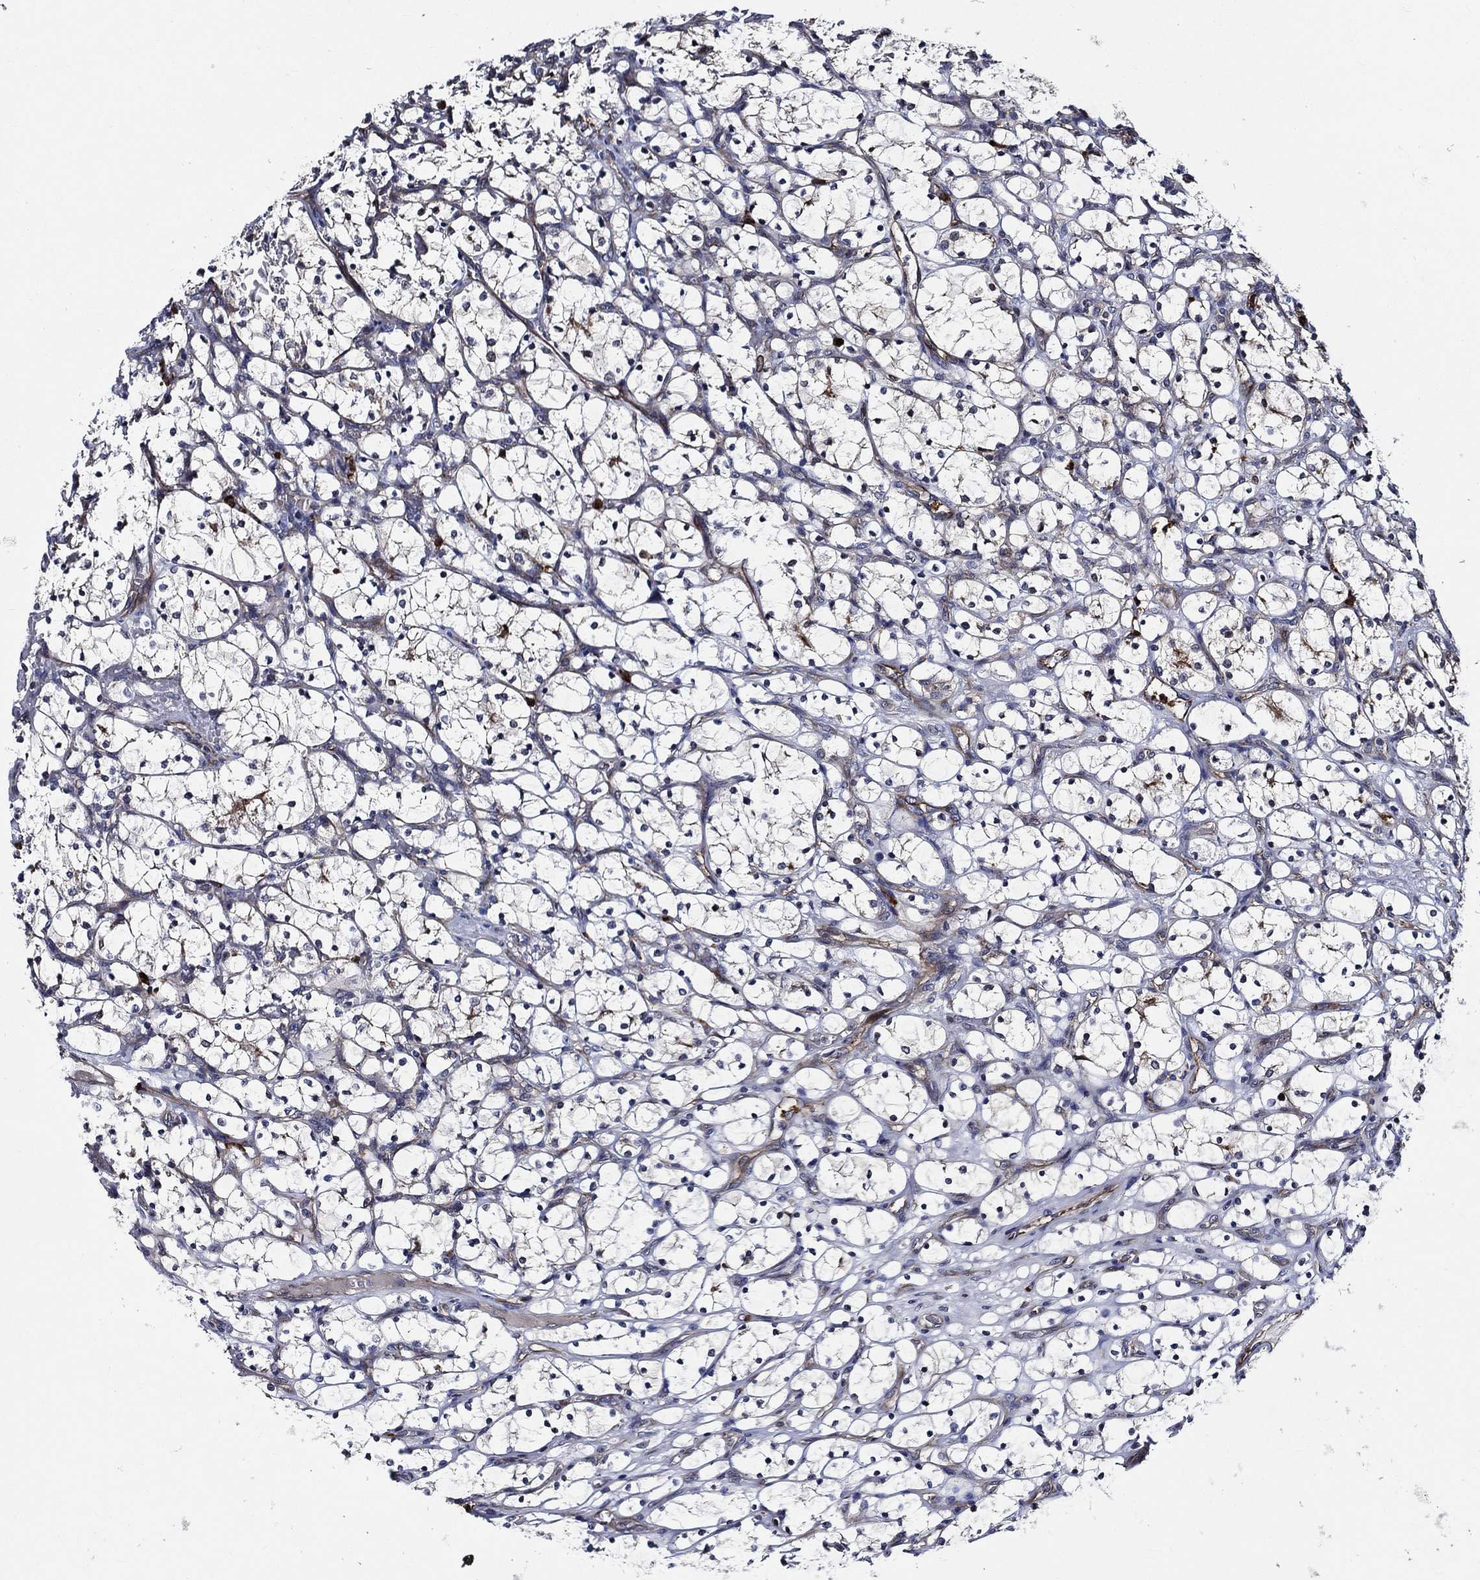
{"staining": {"intensity": "negative", "quantity": "none", "location": "none"}, "tissue": "renal cancer", "cell_type": "Tumor cells", "image_type": "cancer", "snomed": [{"axis": "morphology", "description": "Adenocarcinoma, NOS"}, {"axis": "topography", "description": "Kidney"}], "caption": "Photomicrograph shows no significant protein positivity in tumor cells of renal cancer (adenocarcinoma).", "gene": "KIF20B", "patient": {"sex": "female", "age": 69}}